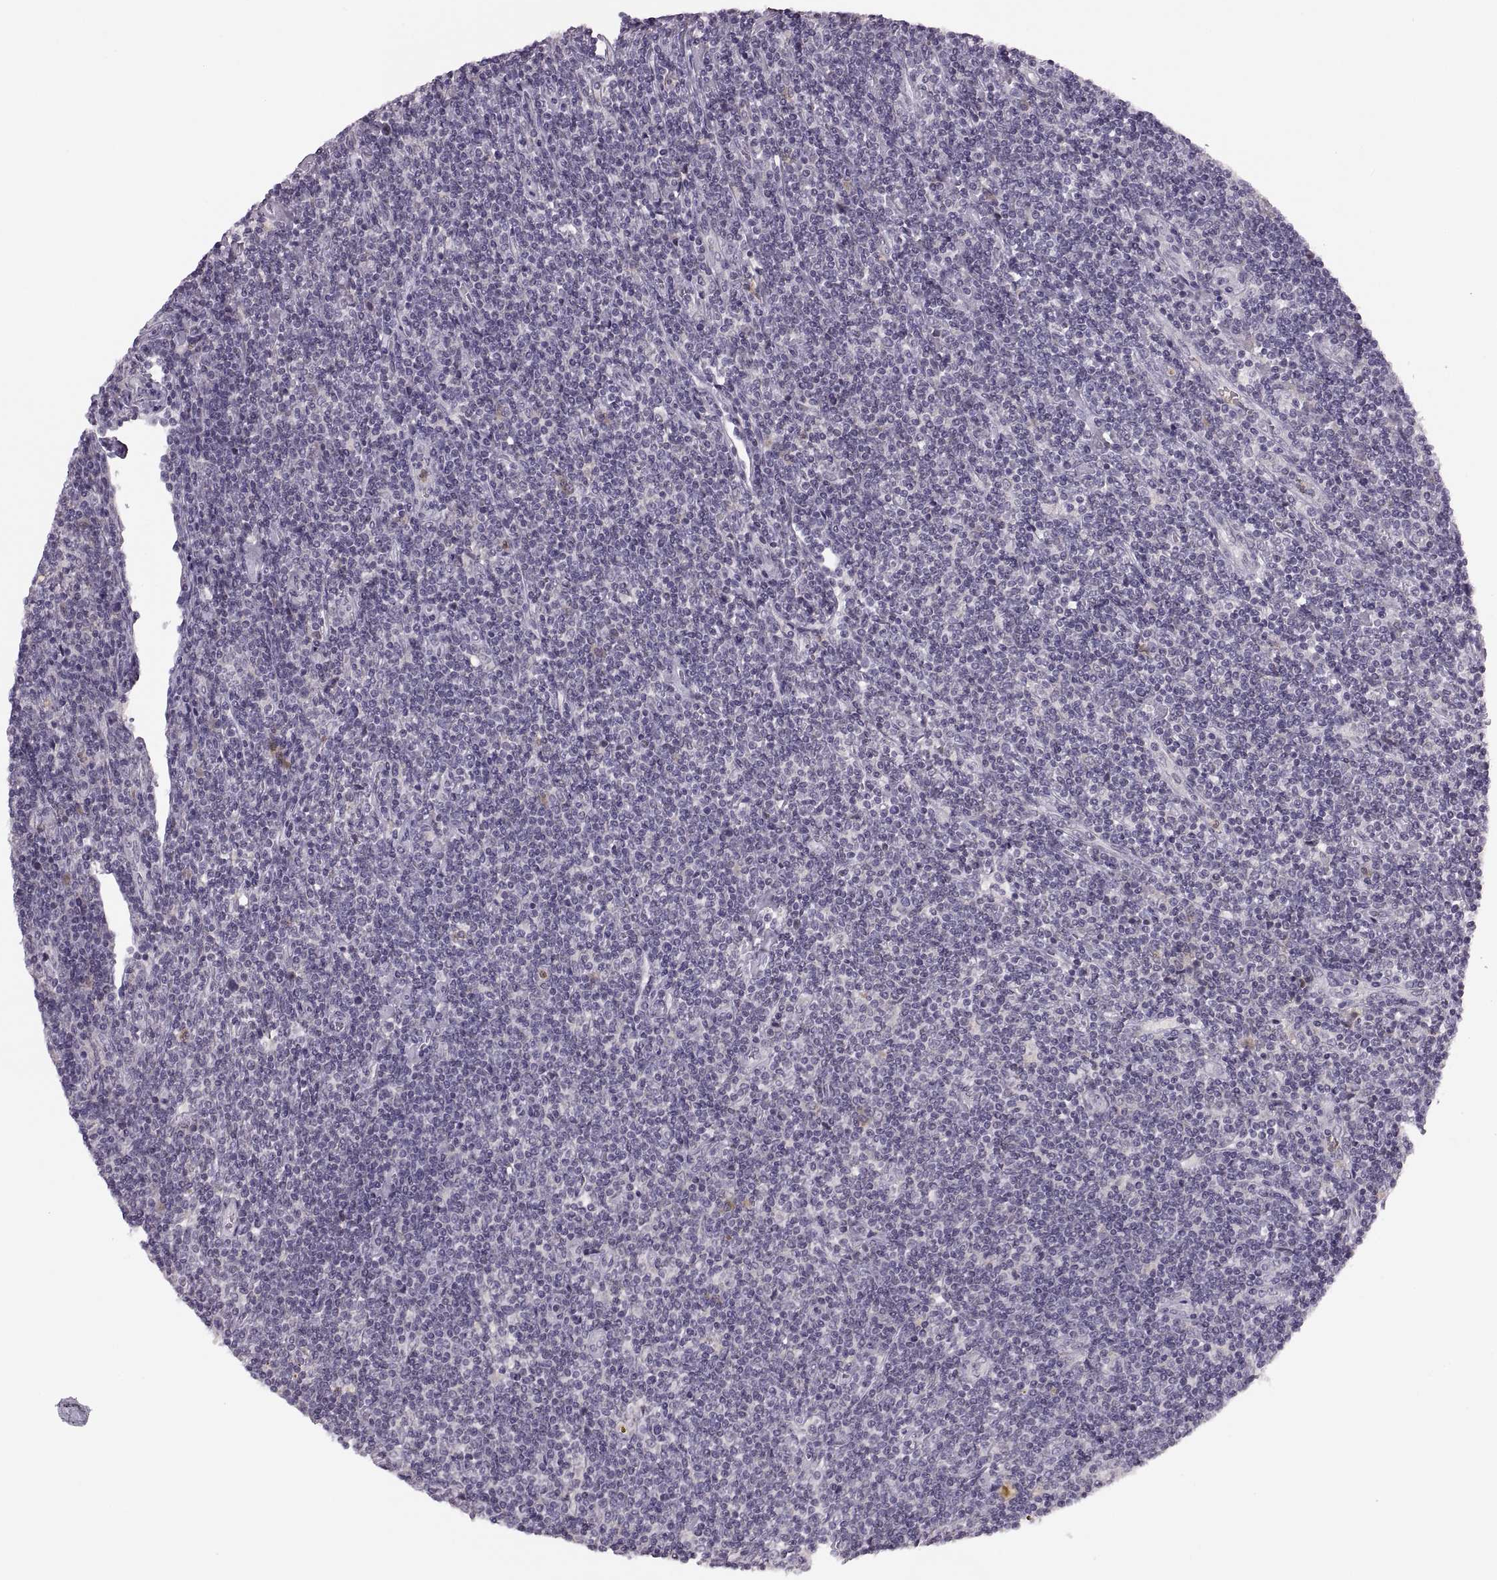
{"staining": {"intensity": "negative", "quantity": "none", "location": "none"}, "tissue": "lymphoma", "cell_type": "Tumor cells", "image_type": "cancer", "snomed": [{"axis": "morphology", "description": "Hodgkin's disease, NOS"}, {"axis": "topography", "description": "Lymph node"}], "caption": "DAB immunohistochemical staining of human lymphoma displays no significant expression in tumor cells. Brightfield microscopy of immunohistochemistry (IHC) stained with DAB (brown) and hematoxylin (blue), captured at high magnification.", "gene": "ADH6", "patient": {"sex": "male", "age": 40}}